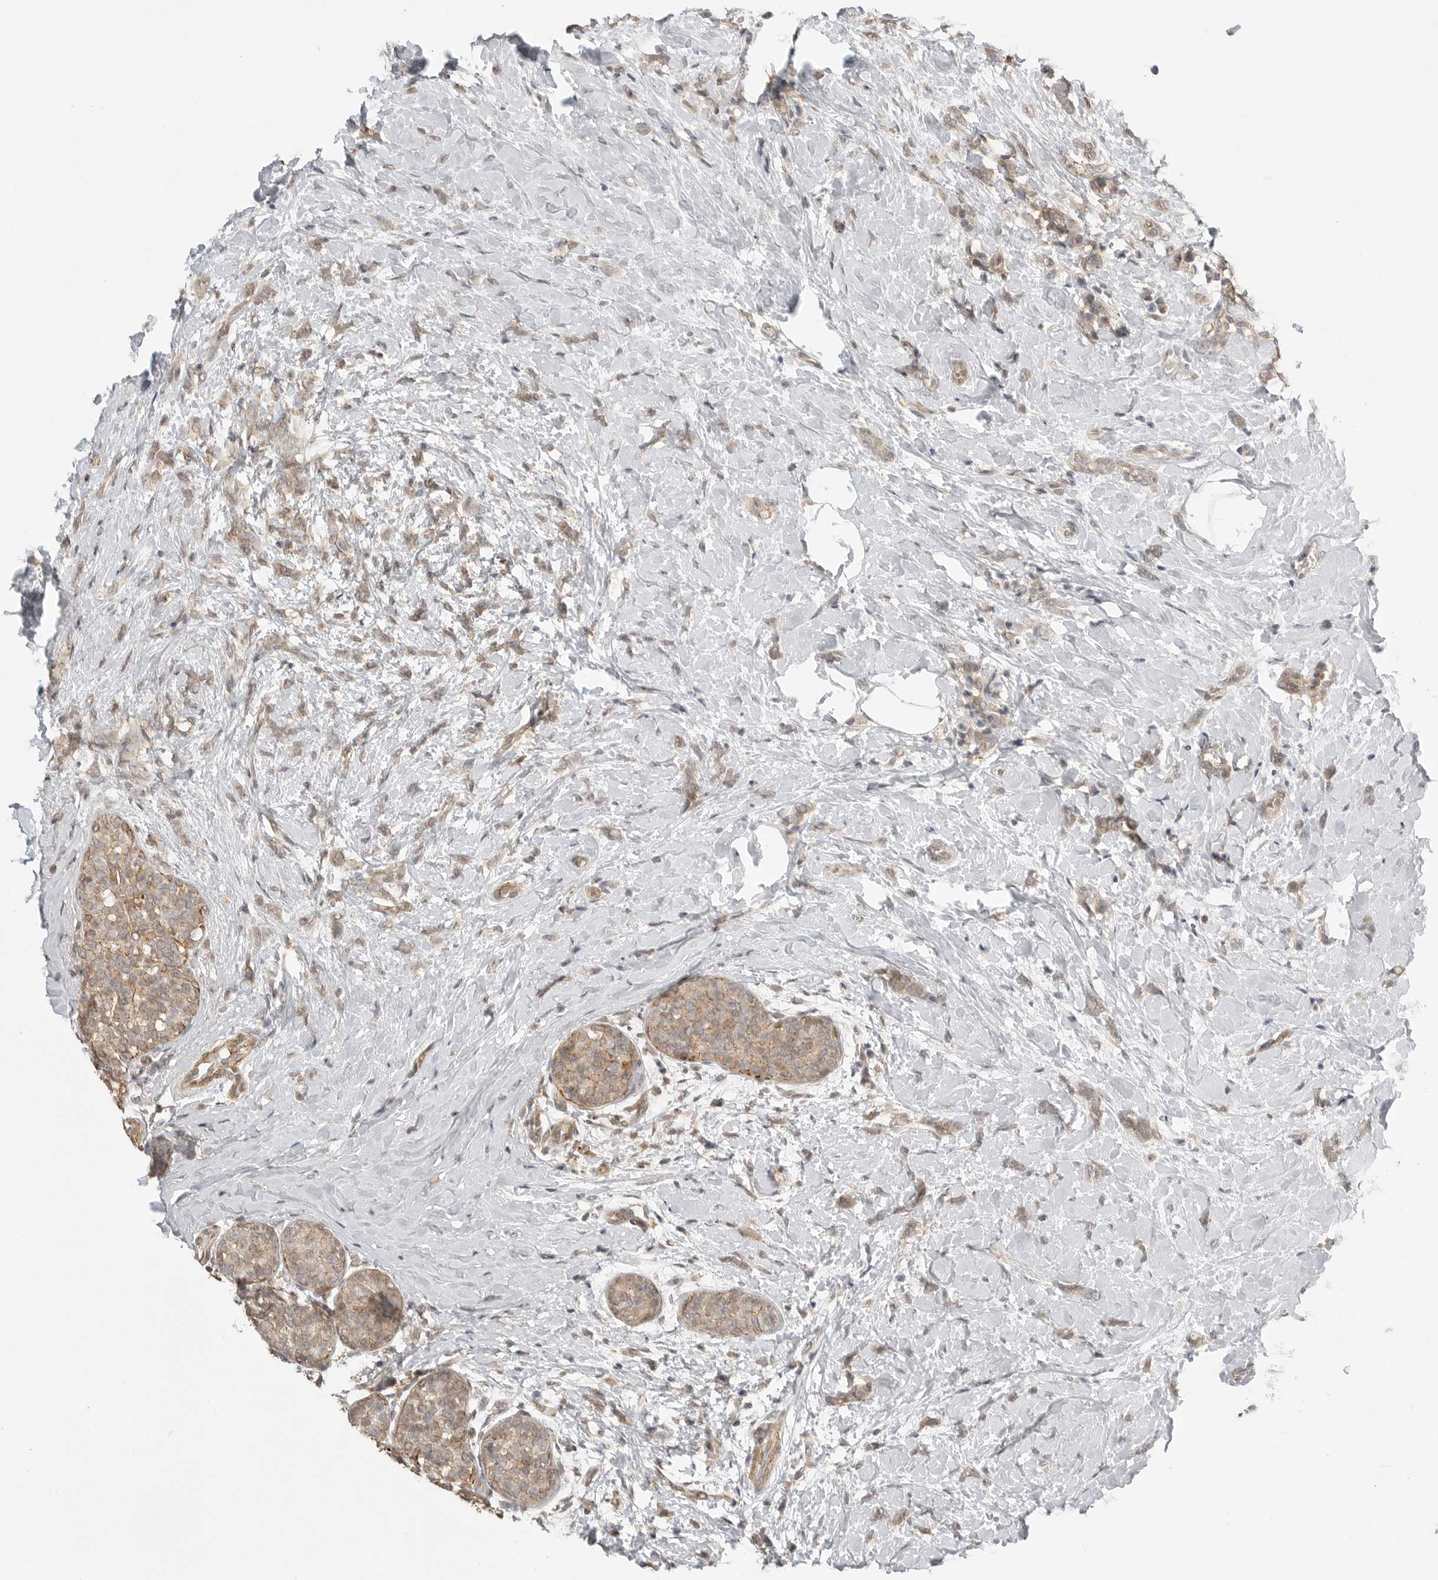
{"staining": {"intensity": "weak", "quantity": ">75%", "location": "cytoplasmic/membranous"}, "tissue": "breast cancer", "cell_type": "Tumor cells", "image_type": "cancer", "snomed": [{"axis": "morphology", "description": "Lobular carcinoma, in situ"}, {"axis": "morphology", "description": "Lobular carcinoma"}, {"axis": "topography", "description": "Breast"}], "caption": "Immunohistochemistry (DAB) staining of human breast cancer exhibits weak cytoplasmic/membranous protein staining in approximately >75% of tumor cells.", "gene": "GPC2", "patient": {"sex": "female", "age": 41}}